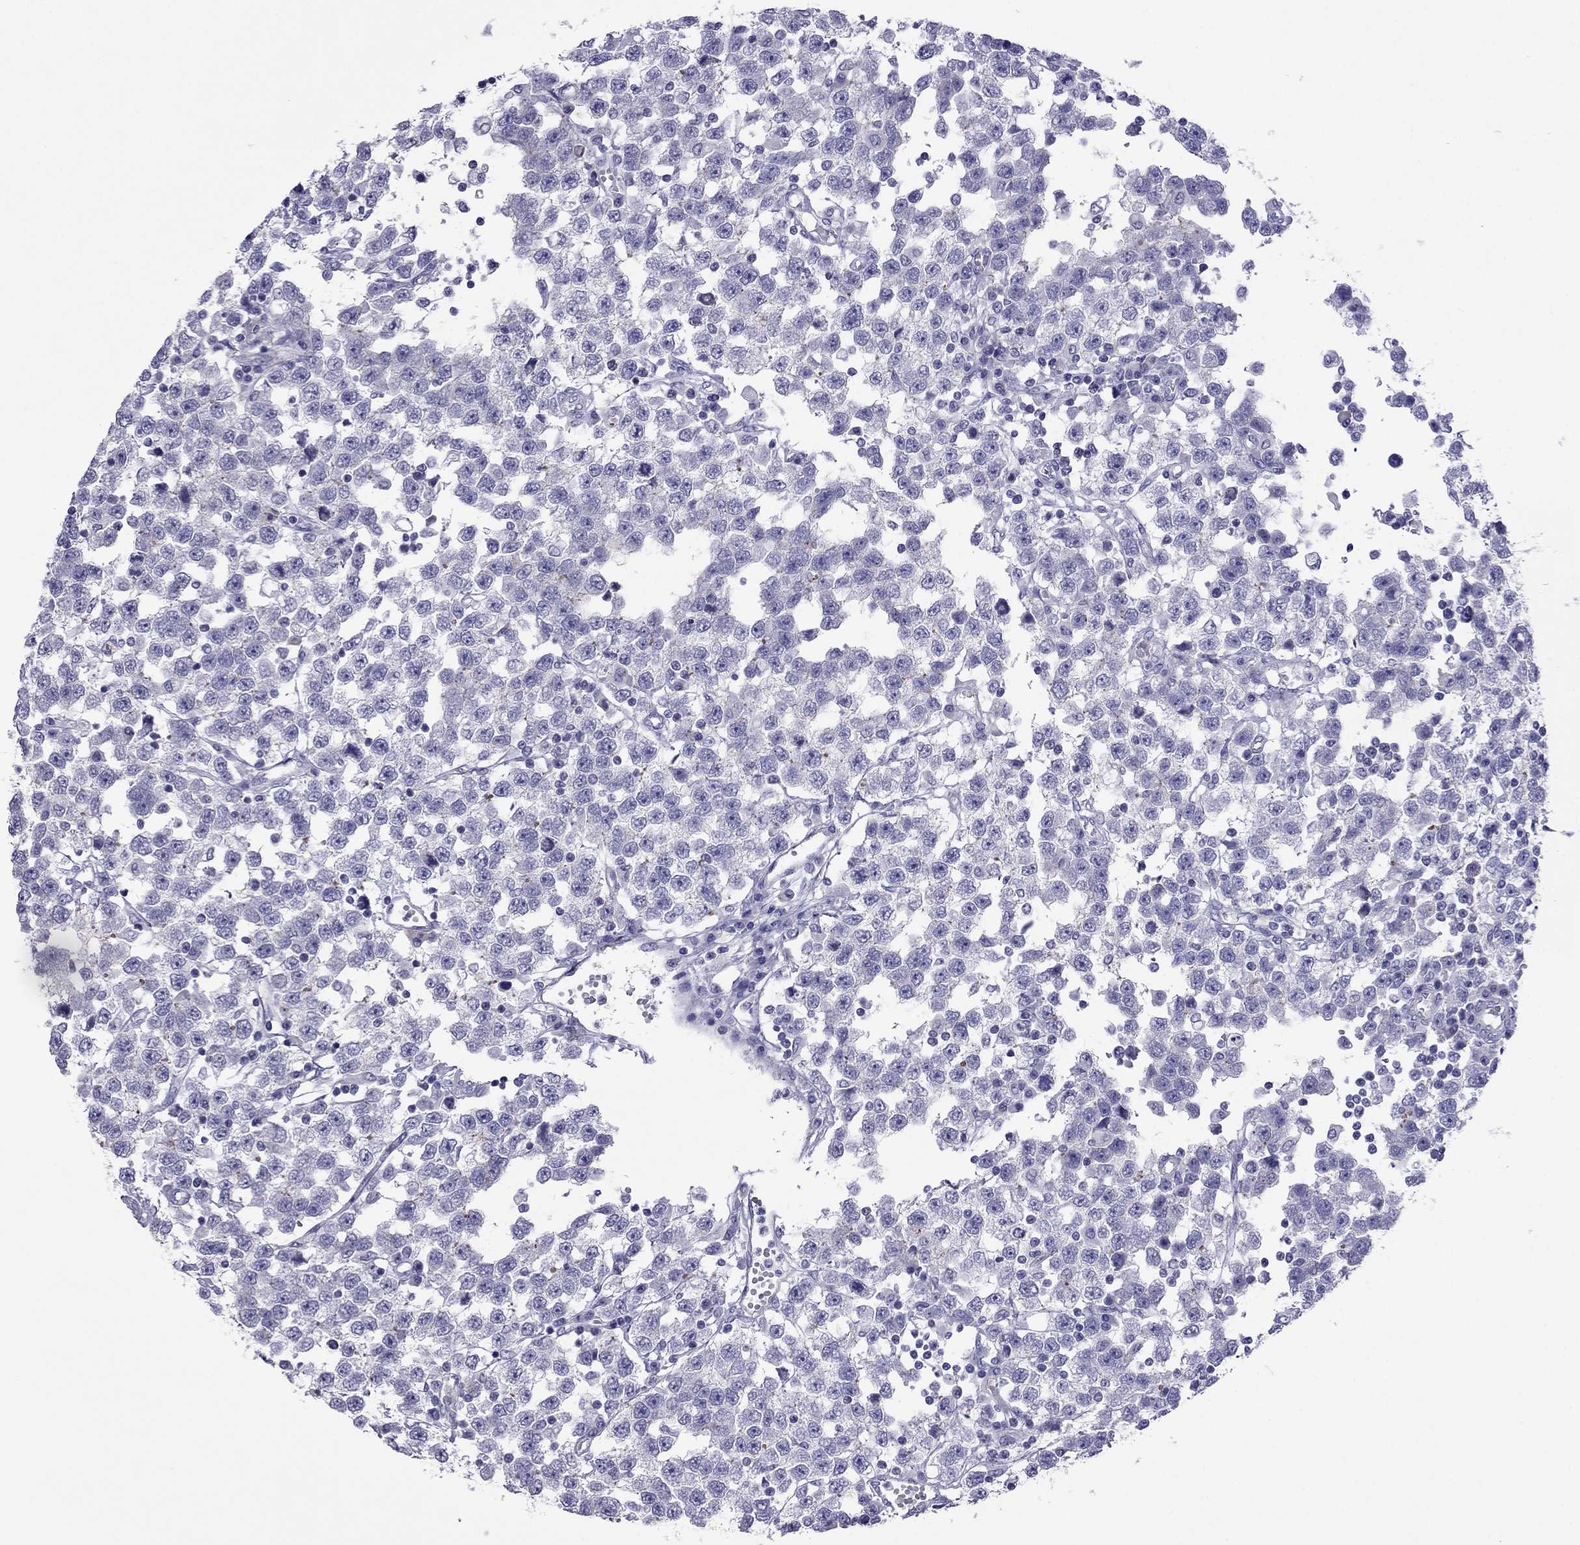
{"staining": {"intensity": "negative", "quantity": "none", "location": "none"}, "tissue": "testis cancer", "cell_type": "Tumor cells", "image_type": "cancer", "snomed": [{"axis": "morphology", "description": "Seminoma, NOS"}, {"axis": "topography", "description": "Testis"}], "caption": "This is an immunohistochemistry image of human testis seminoma. There is no staining in tumor cells.", "gene": "MYL11", "patient": {"sex": "male", "age": 34}}